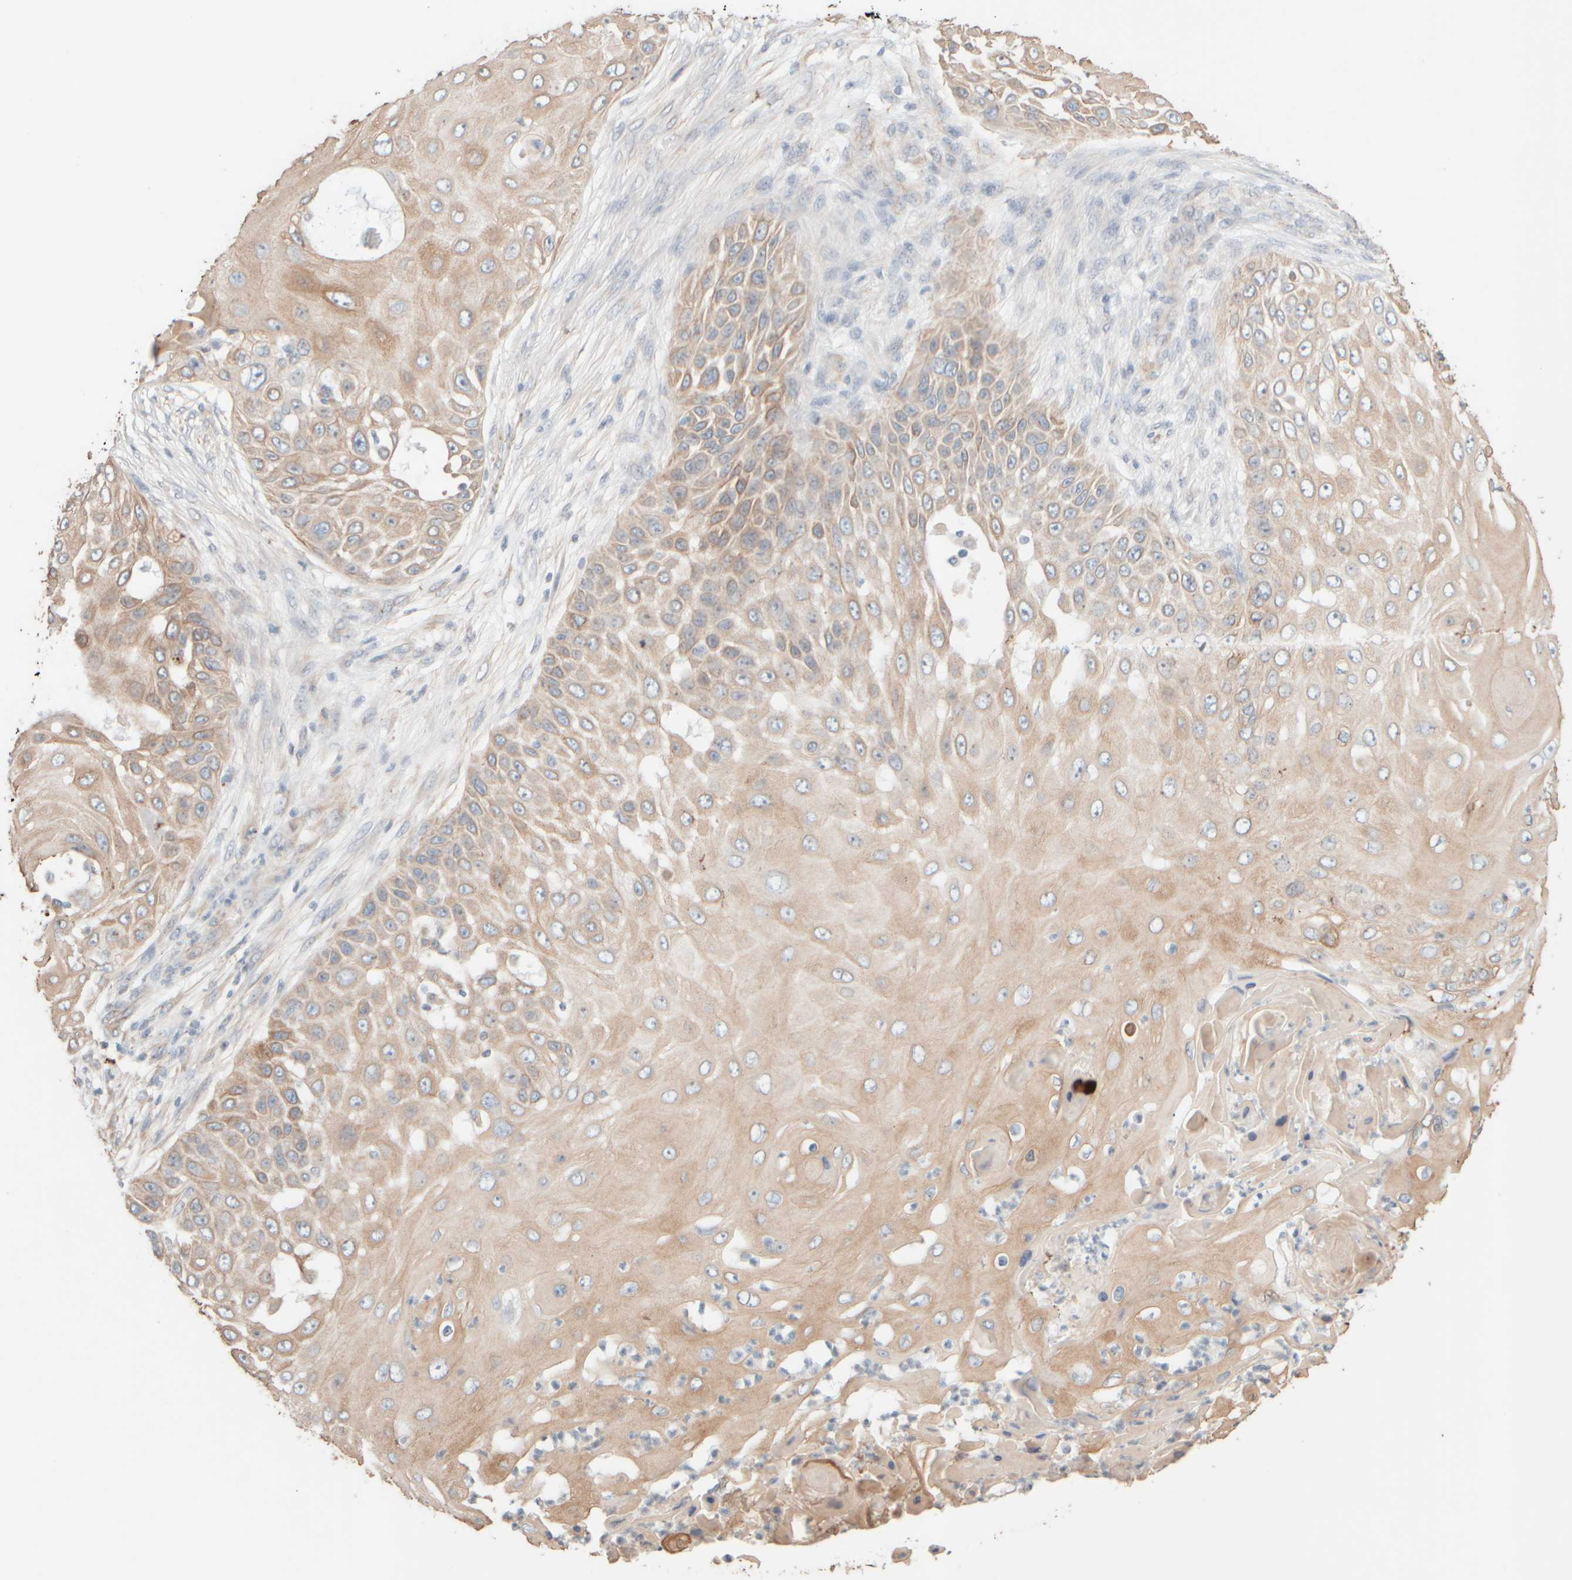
{"staining": {"intensity": "weak", "quantity": ">75%", "location": "cytoplasmic/membranous"}, "tissue": "skin cancer", "cell_type": "Tumor cells", "image_type": "cancer", "snomed": [{"axis": "morphology", "description": "Squamous cell carcinoma, NOS"}, {"axis": "topography", "description": "Skin"}], "caption": "Skin squamous cell carcinoma tissue exhibits weak cytoplasmic/membranous expression in approximately >75% of tumor cells", "gene": "KRT15", "patient": {"sex": "female", "age": 44}}